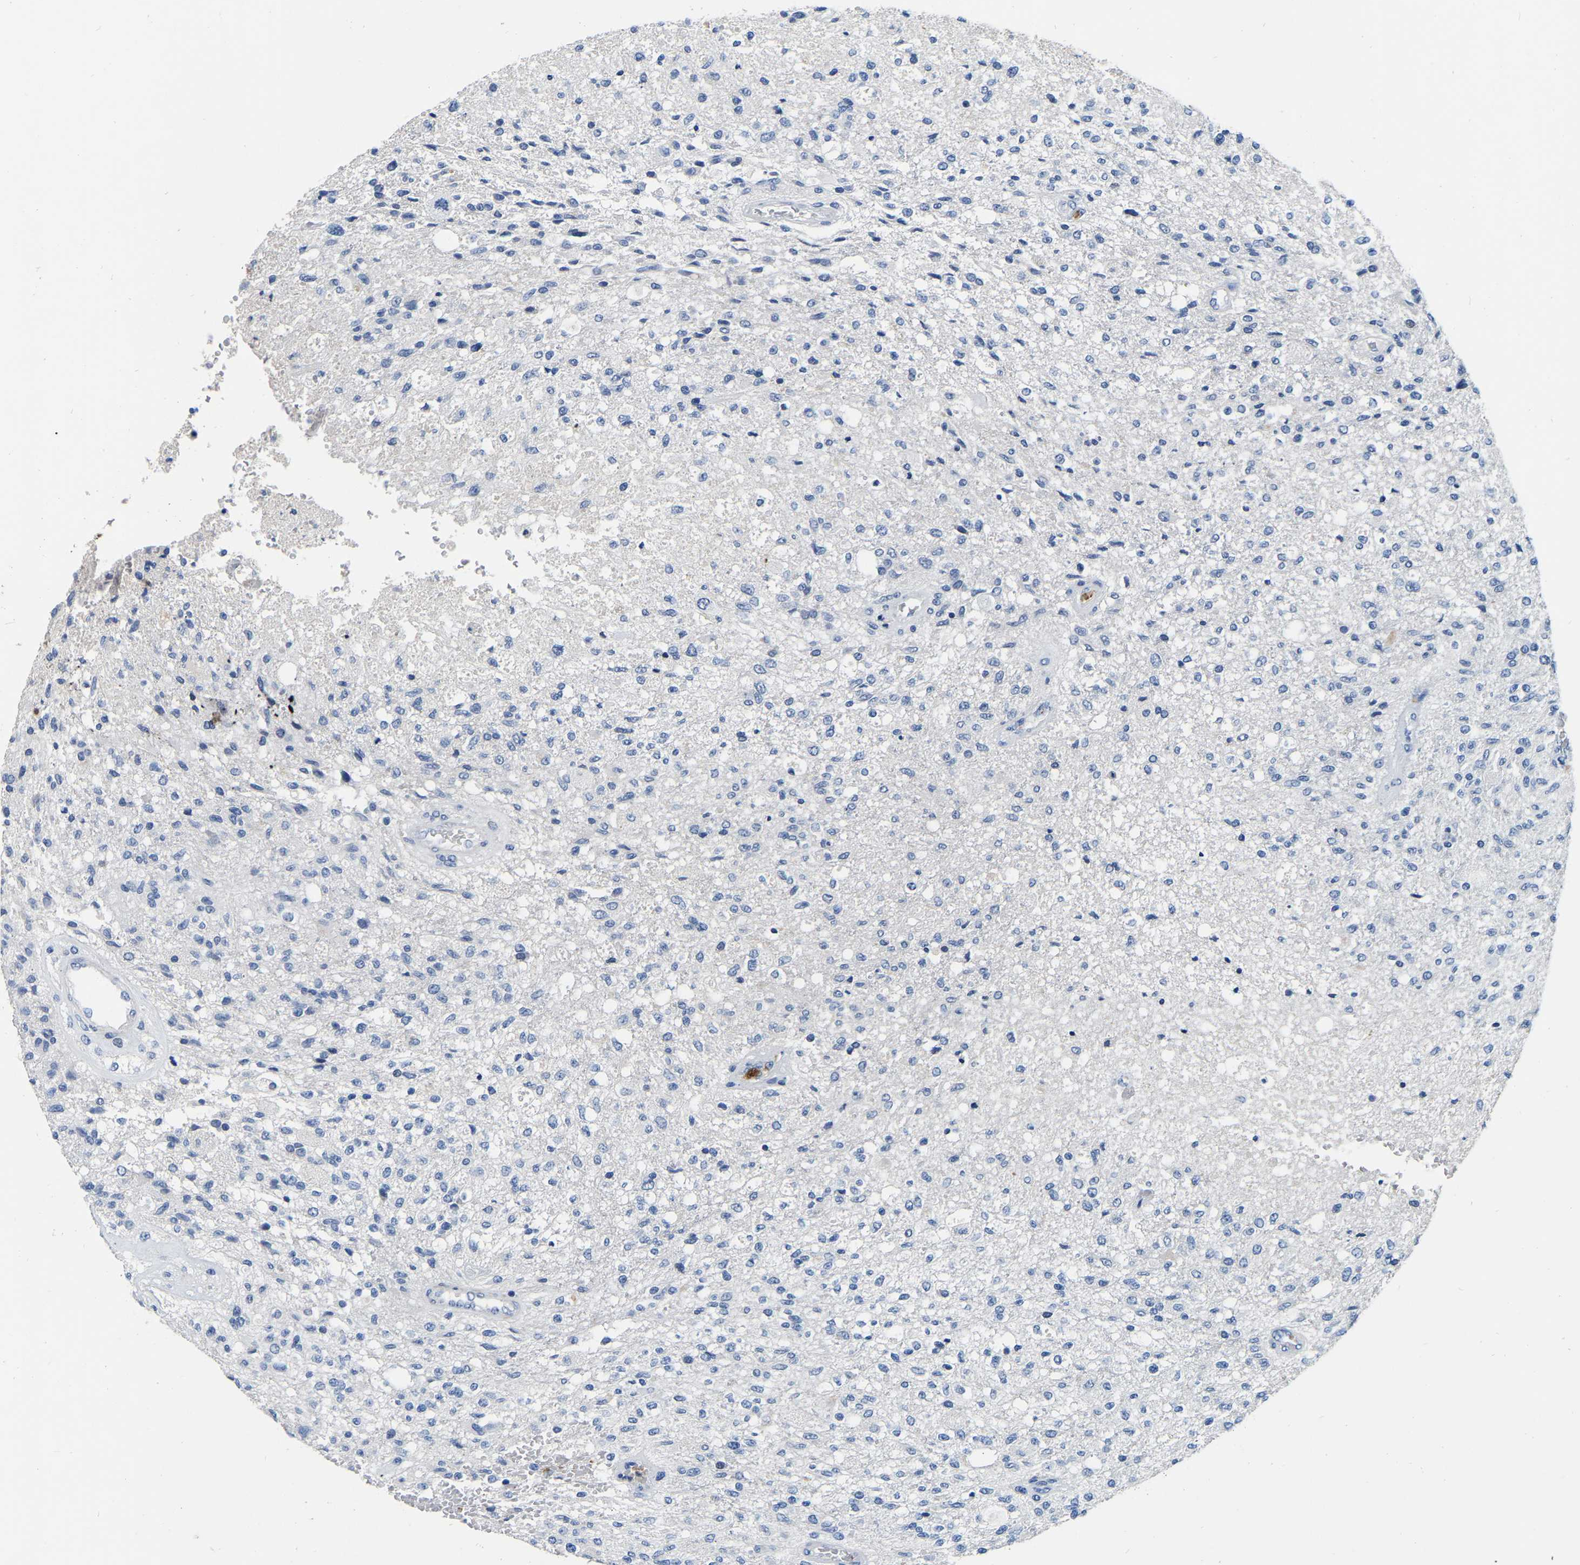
{"staining": {"intensity": "negative", "quantity": "none", "location": "none"}, "tissue": "glioma", "cell_type": "Tumor cells", "image_type": "cancer", "snomed": [{"axis": "morphology", "description": "Normal tissue, NOS"}, {"axis": "morphology", "description": "Glioma, malignant, High grade"}, {"axis": "topography", "description": "Cerebral cortex"}], "caption": "High power microscopy image of an immunohistochemistry (IHC) histopathology image of glioma, revealing no significant positivity in tumor cells. The staining is performed using DAB (3,3'-diaminobenzidine) brown chromogen with nuclei counter-stained in using hematoxylin.", "gene": "RAB27B", "patient": {"sex": "male", "age": 77}}